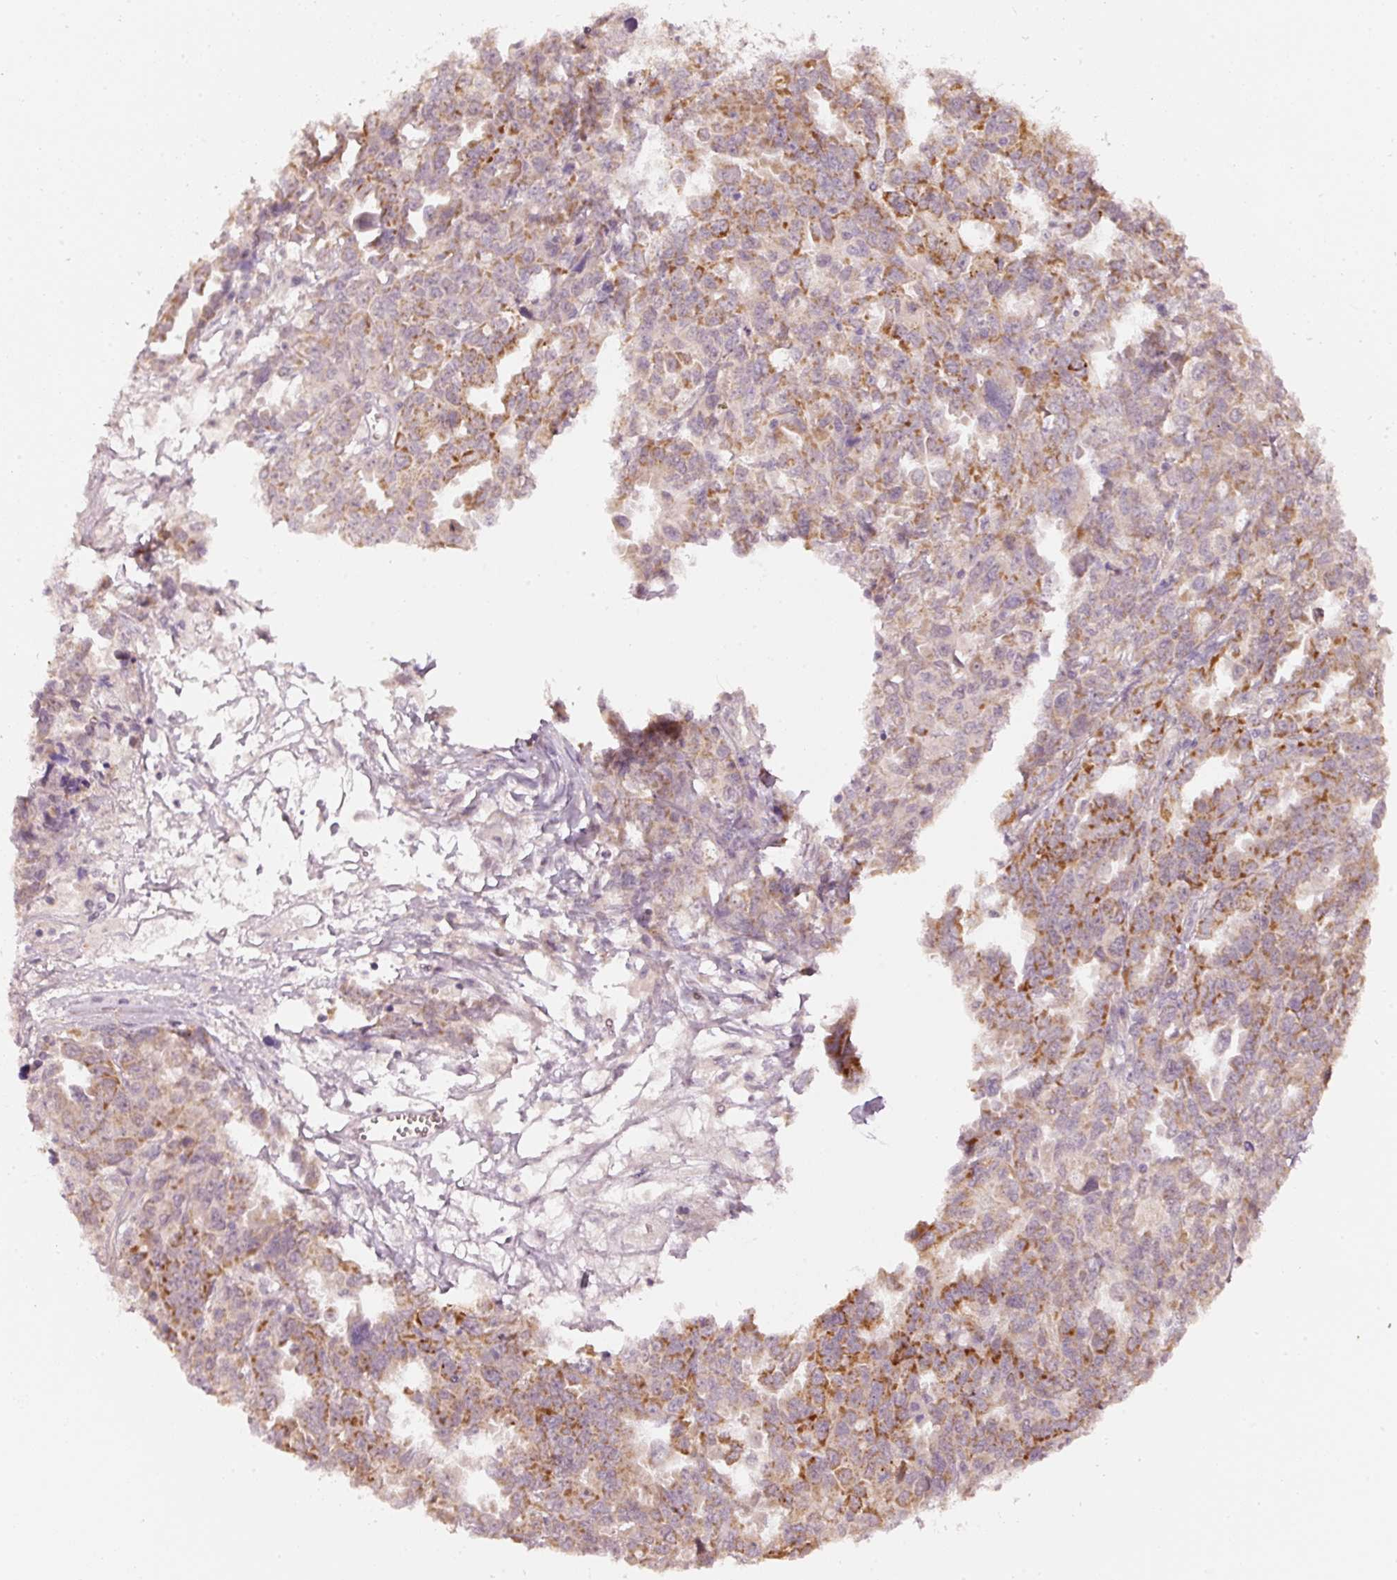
{"staining": {"intensity": "strong", "quantity": "25%-75%", "location": "cytoplasmic/membranous"}, "tissue": "ovarian cancer", "cell_type": "Tumor cells", "image_type": "cancer", "snomed": [{"axis": "morphology", "description": "Adenocarcinoma, NOS"}, {"axis": "morphology", "description": "Carcinoma, endometroid"}, {"axis": "topography", "description": "Ovary"}], "caption": "Protein analysis of ovarian endometroid carcinoma tissue displays strong cytoplasmic/membranous positivity in approximately 25%-75% of tumor cells.", "gene": "ARHGAP22", "patient": {"sex": "female", "age": 72}}